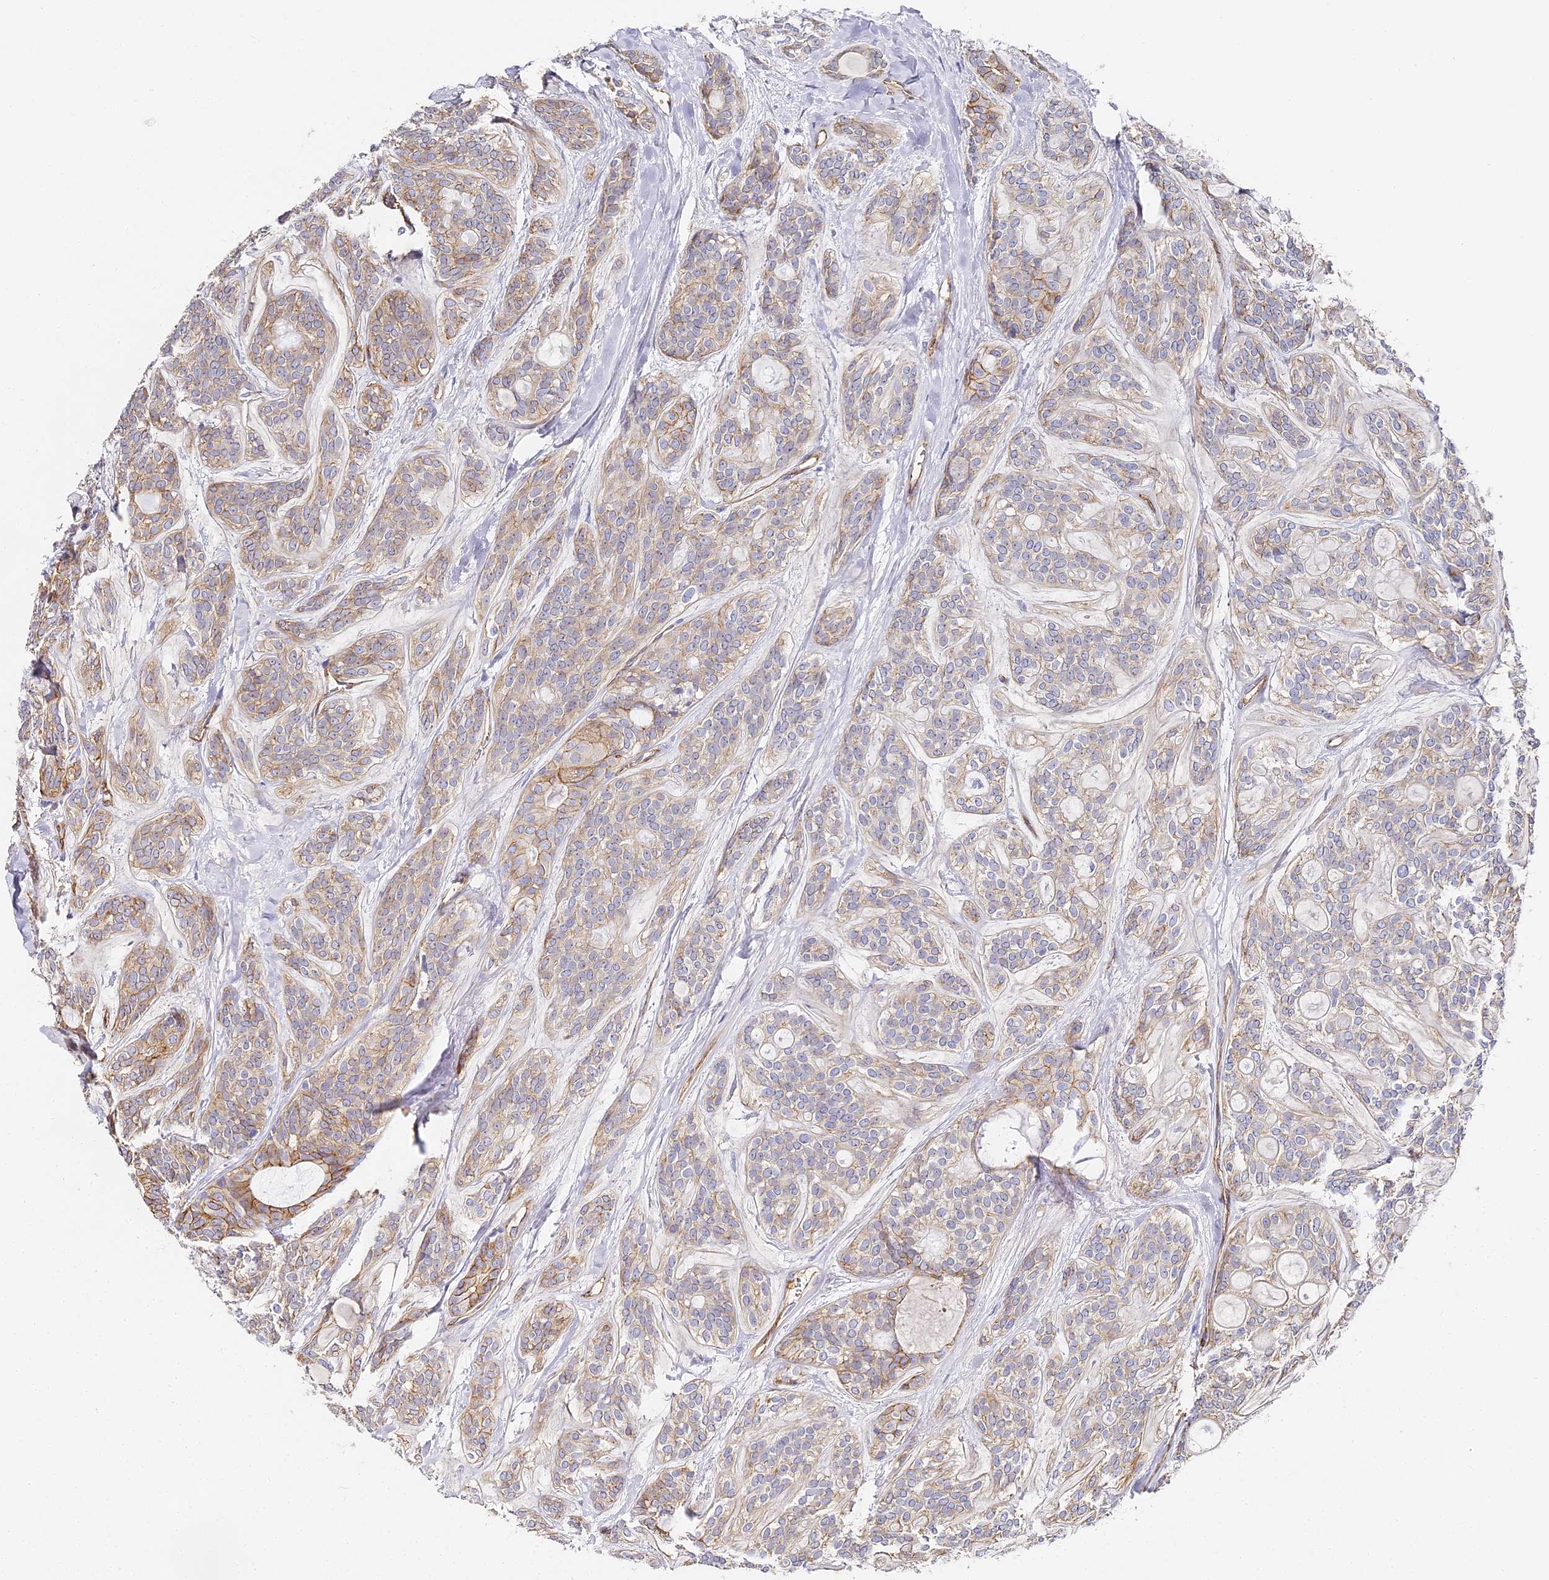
{"staining": {"intensity": "moderate", "quantity": "<25%", "location": "cytoplasmic/membranous"}, "tissue": "head and neck cancer", "cell_type": "Tumor cells", "image_type": "cancer", "snomed": [{"axis": "morphology", "description": "Adenocarcinoma, NOS"}, {"axis": "topography", "description": "Head-Neck"}], "caption": "Approximately <25% of tumor cells in human head and neck adenocarcinoma reveal moderate cytoplasmic/membranous protein expression as visualized by brown immunohistochemical staining.", "gene": "CCDC30", "patient": {"sex": "male", "age": 66}}